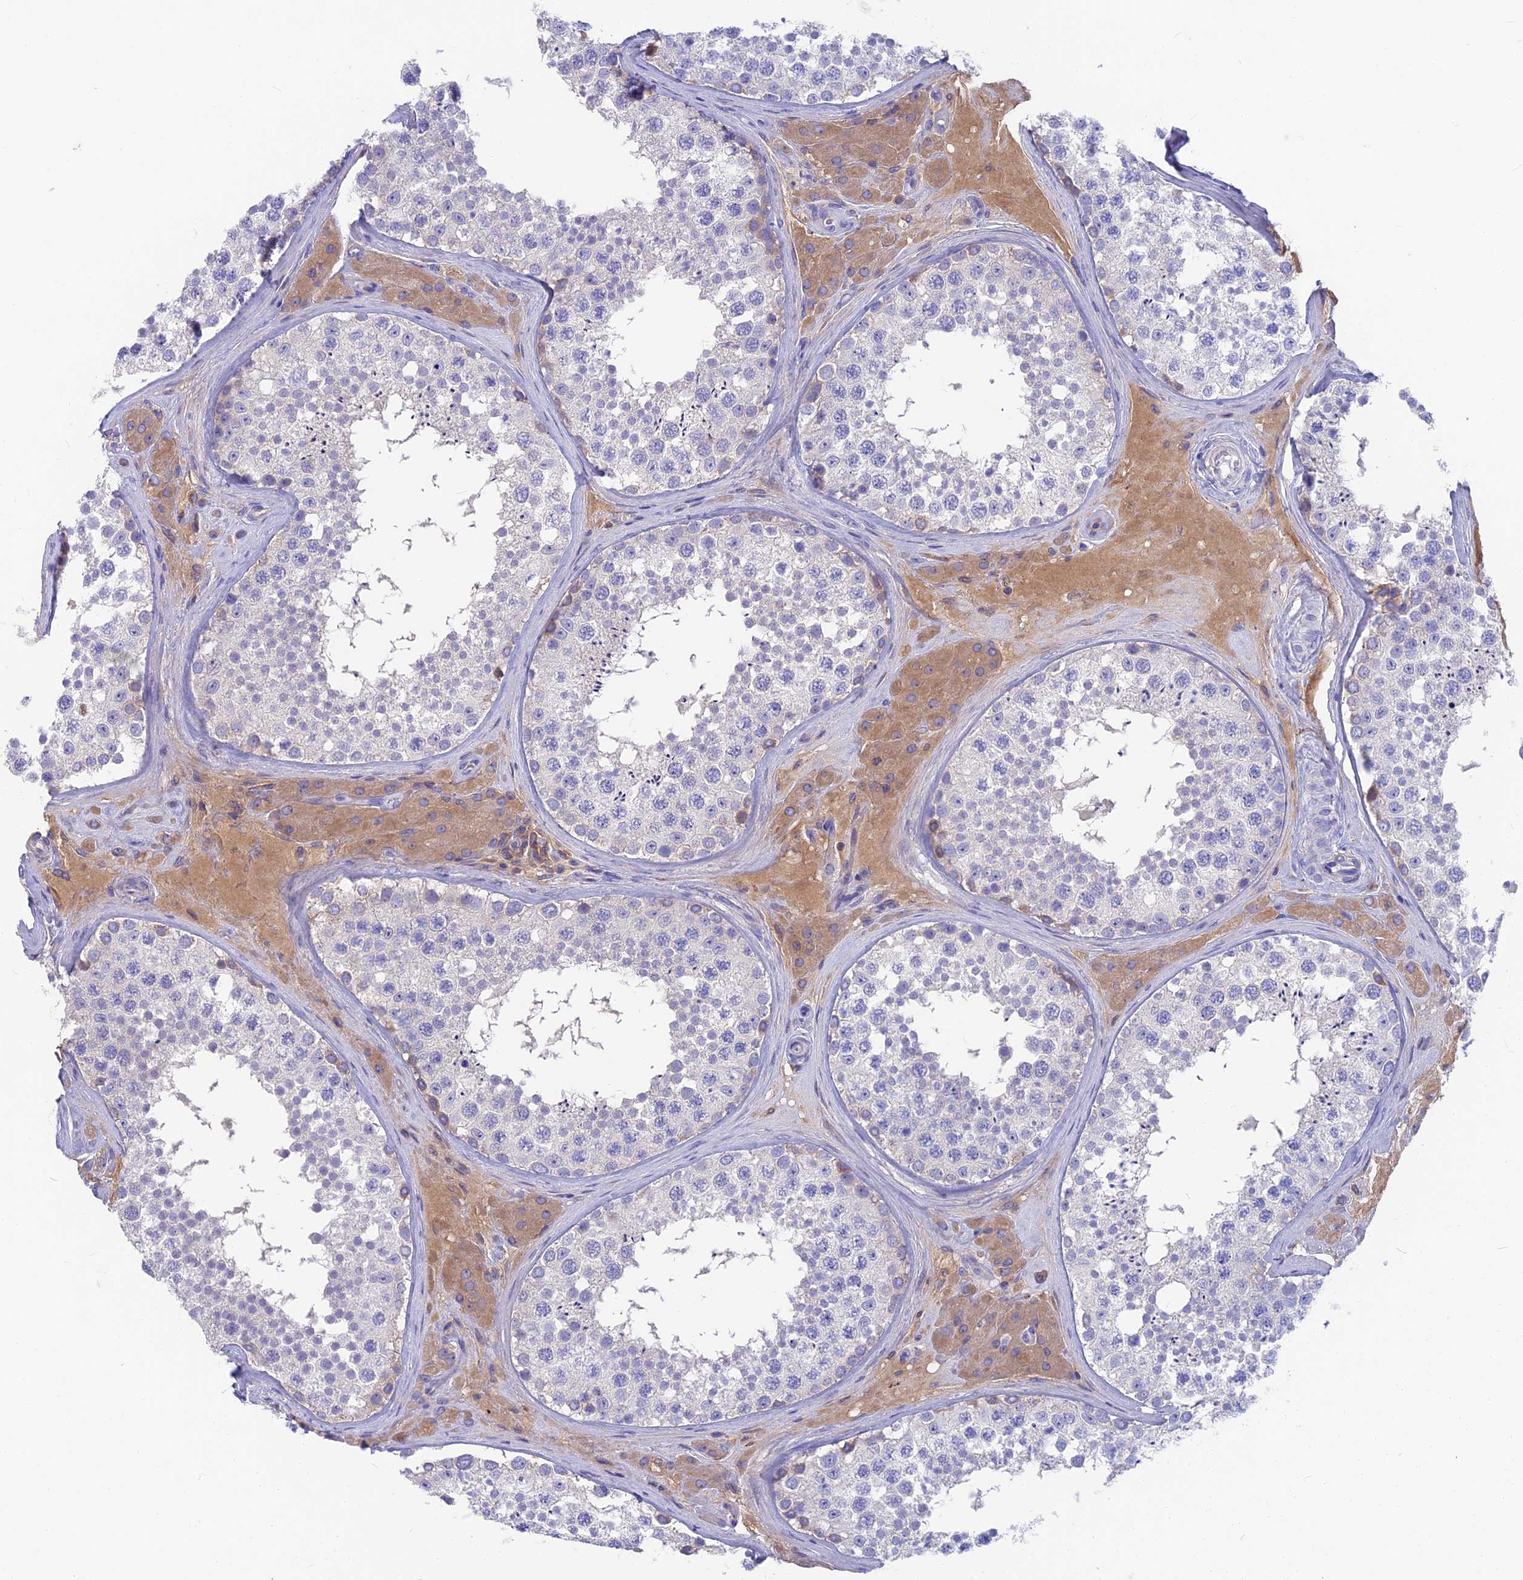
{"staining": {"intensity": "negative", "quantity": "none", "location": "none"}, "tissue": "testis", "cell_type": "Cells in seminiferous ducts", "image_type": "normal", "snomed": [{"axis": "morphology", "description": "Normal tissue, NOS"}, {"axis": "topography", "description": "Testis"}], "caption": "Immunohistochemical staining of benign human testis displays no significant expression in cells in seminiferous ducts. (Immunohistochemistry (ihc), brightfield microscopy, high magnification).", "gene": "SNAP91", "patient": {"sex": "male", "age": 46}}